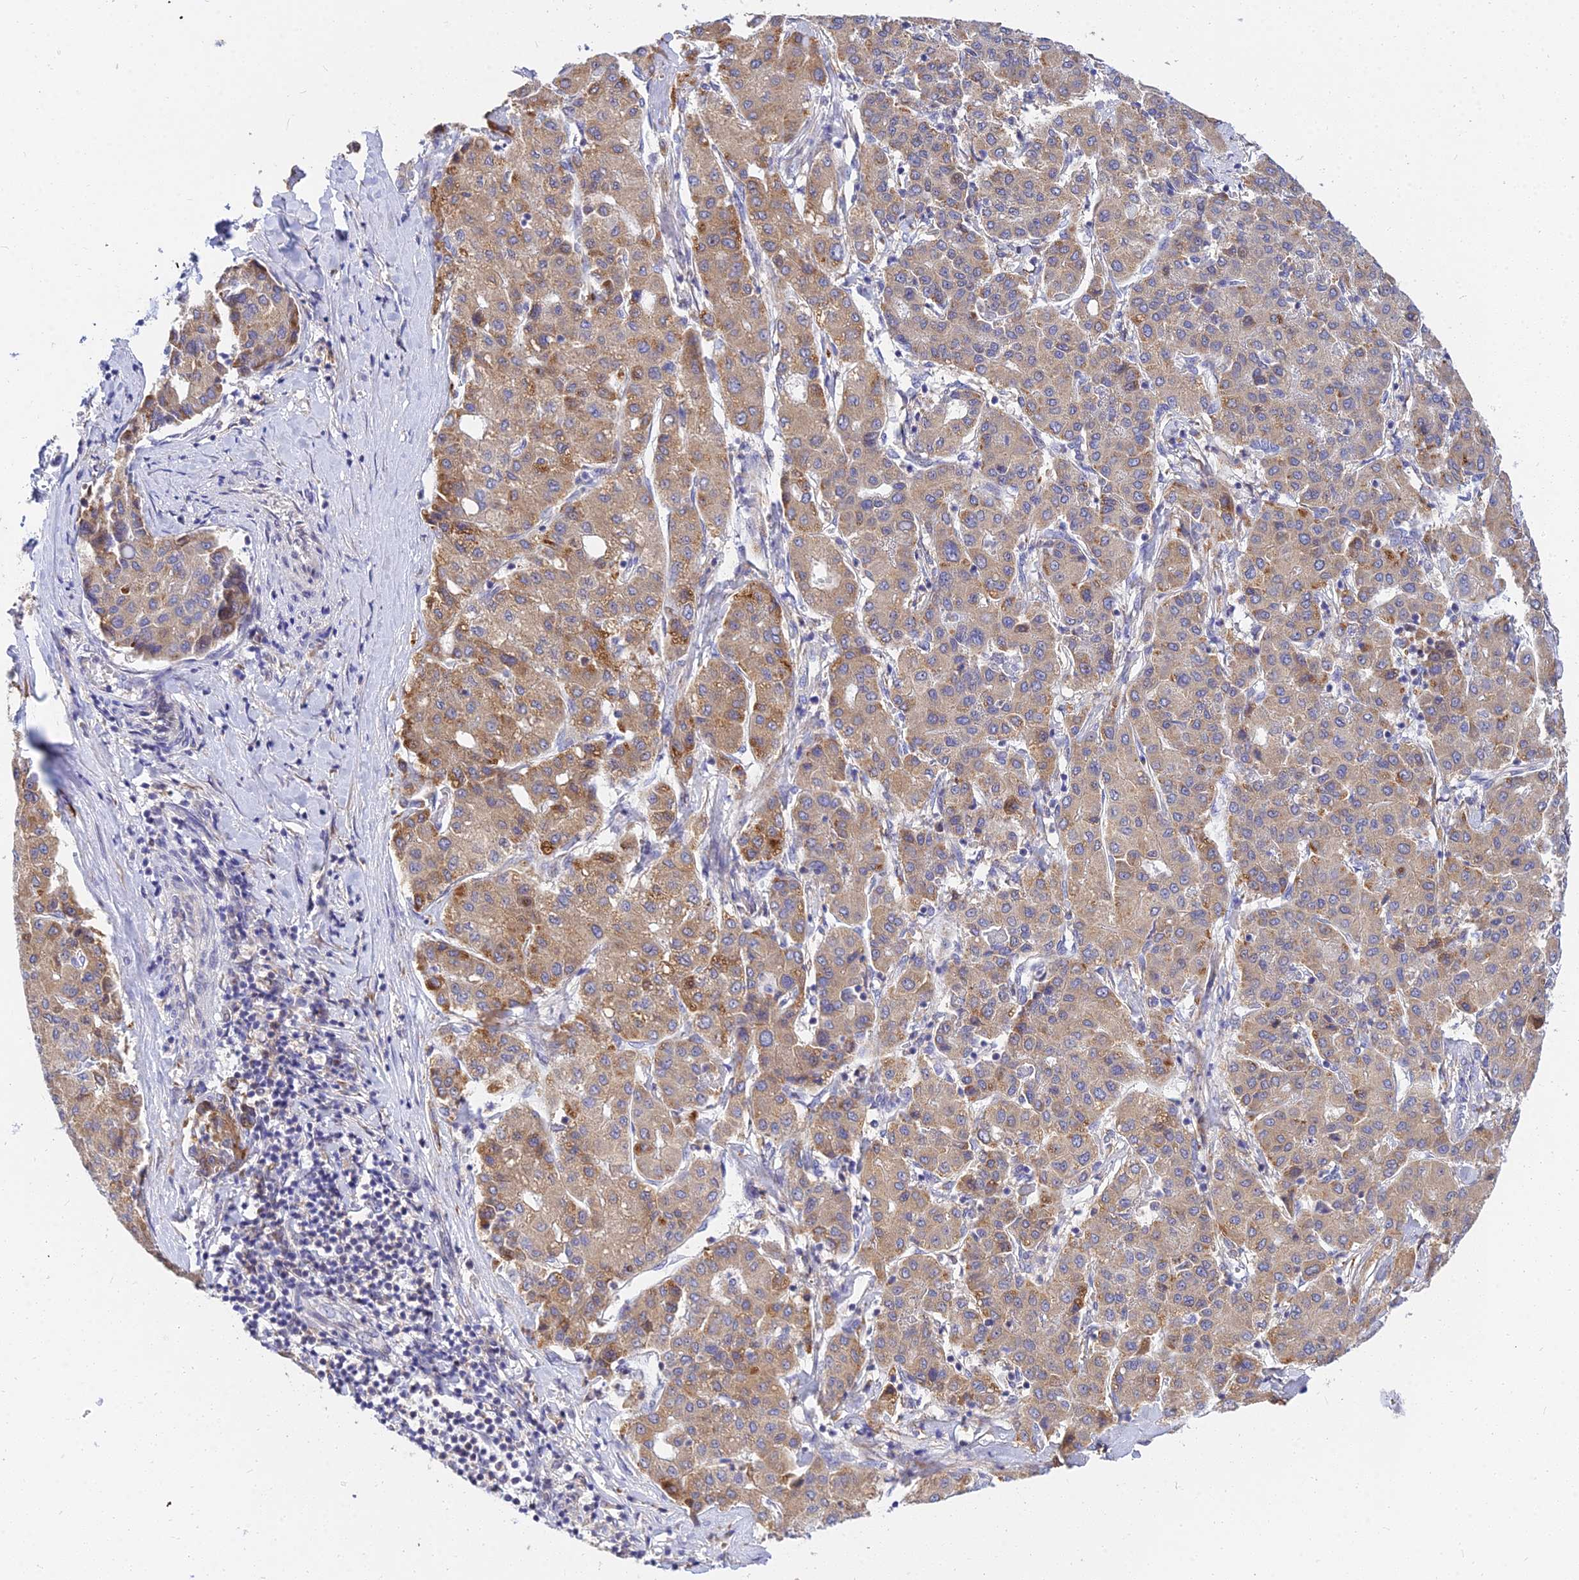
{"staining": {"intensity": "moderate", "quantity": "25%-75%", "location": "cytoplasmic/membranous"}, "tissue": "liver cancer", "cell_type": "Tumor cells", "image_type": "cancer", "snomed": [{"axis": "morphology", "description": "Carcinoma, Hepatocellular, NOS"}, {"axis": "topography", "description": "Liver"}], "caption": "Immunohistochemistry staining of liver cancer, which demonstrates medium levels of moderate cytoplasmic/membranous staining in approximately 25%-75% of tumor cells indicating moderate cytoplasmic/membranous protein staining. The staining was performed using DAB (brown) for protein detection and nuclei were counterstained in hematoxylin (blue).", "gene": "ARL8B", "patient": {"sex": "male", "age": 65}}